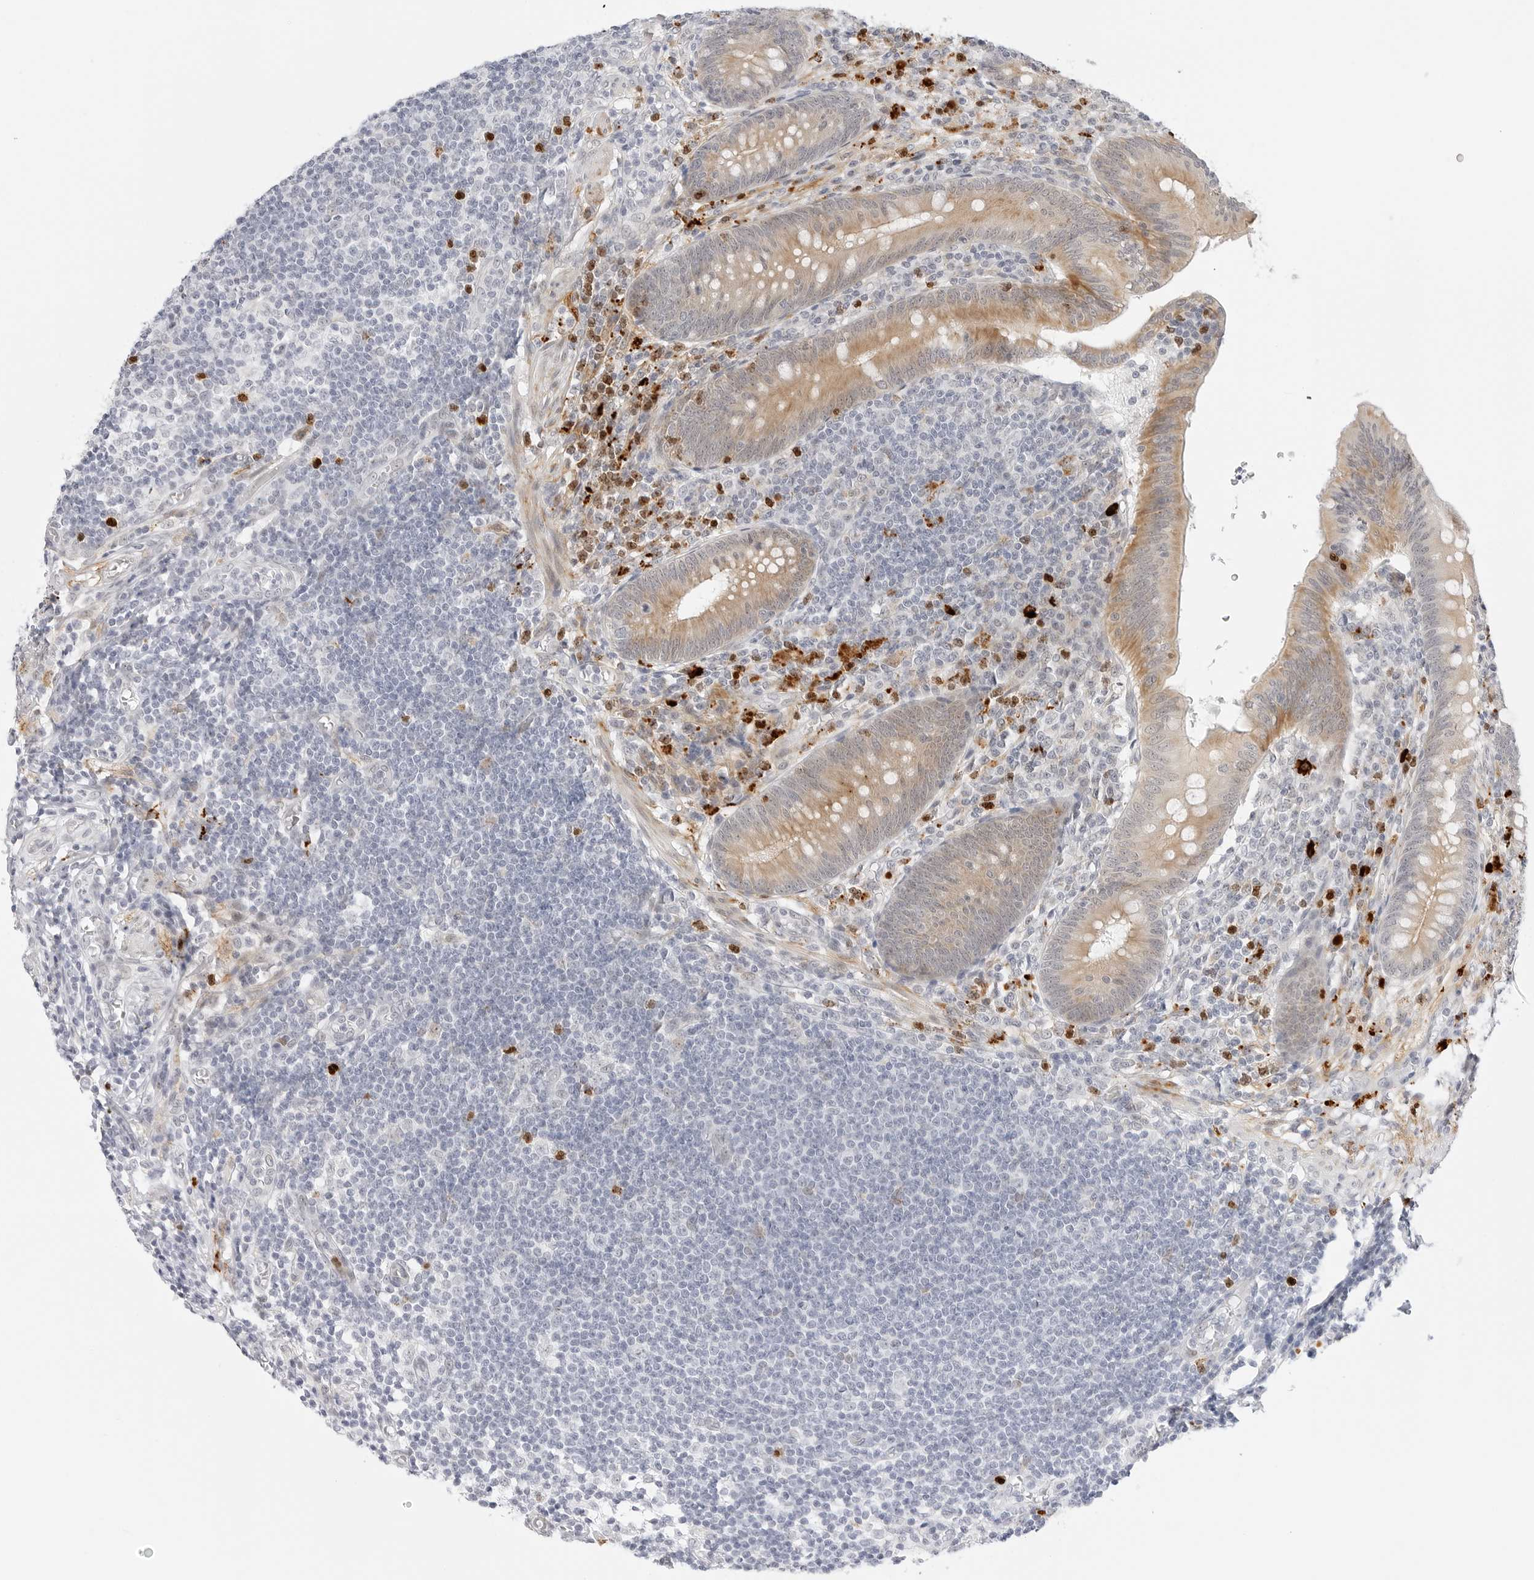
{"staining": {"intensity": "moderate", "quantity": "25%-75%", "location": "cytoplasmic/membranous,nuclear"}, "tissue": "appendix", "cell_type": "Glandular cells", "image_type": "normal", "snomed": [{"axis": "morphology", "description": "Normal tissue, NOS"}, {"axis": "morphology", "description": "Inflammation, NOS"}, {"axis": "topography", "description": "Appendix"}], "caption": "Immunohistochemistry (IHC) histopathology image of unremarkable human appendix stained for a protein (brown), which shows medium levels of moderate cytoplasmic/membranous,nuclear expression in approximately 25%-75% of glandular cells.", "gene": "HIPK3", "patient": {"sex": "male", "age": 46}}